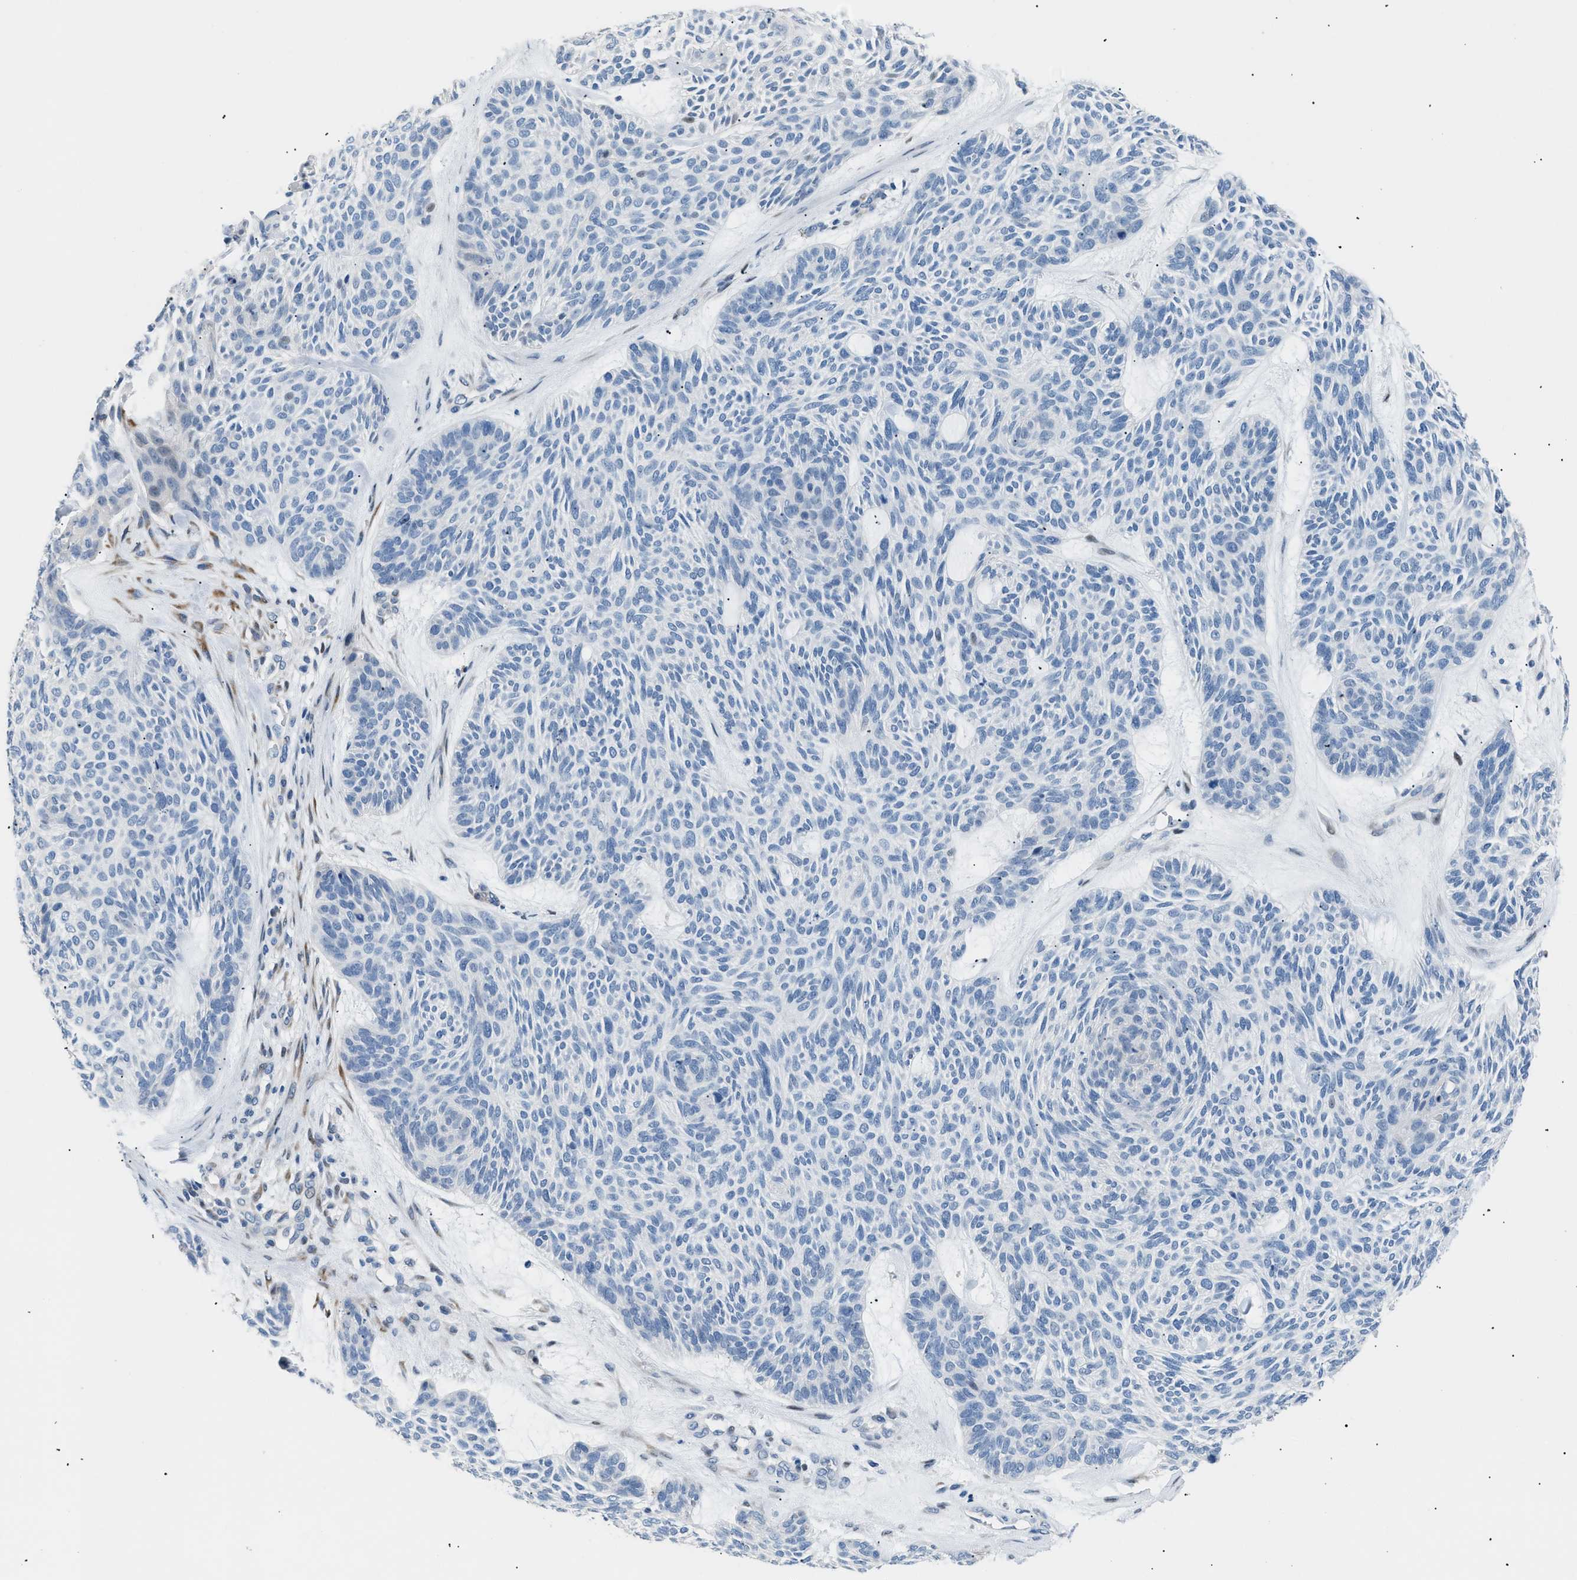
{"staining": {"intensity": "negative", "quantity": "none", "location": "none"}, "tissue": "skin cancer", "cell_type": "Tumor cells", "image_type": "cancer", "snomed": [{"axis": "morphology", "description": "Basal cell carcinoma"}, {"axis": "topography", "description": "Skin"}], "caption": "An IHC histopathology image of skin cancer is shown. There is no staining in tumor cells of skin cancer. (Brightfield microscopy of DAB (3,3'-diaminobenzidine) immunohistochemistry at high magnification).", "gene": "ICA1", "patient": {"sex": "male", "age": 55}}